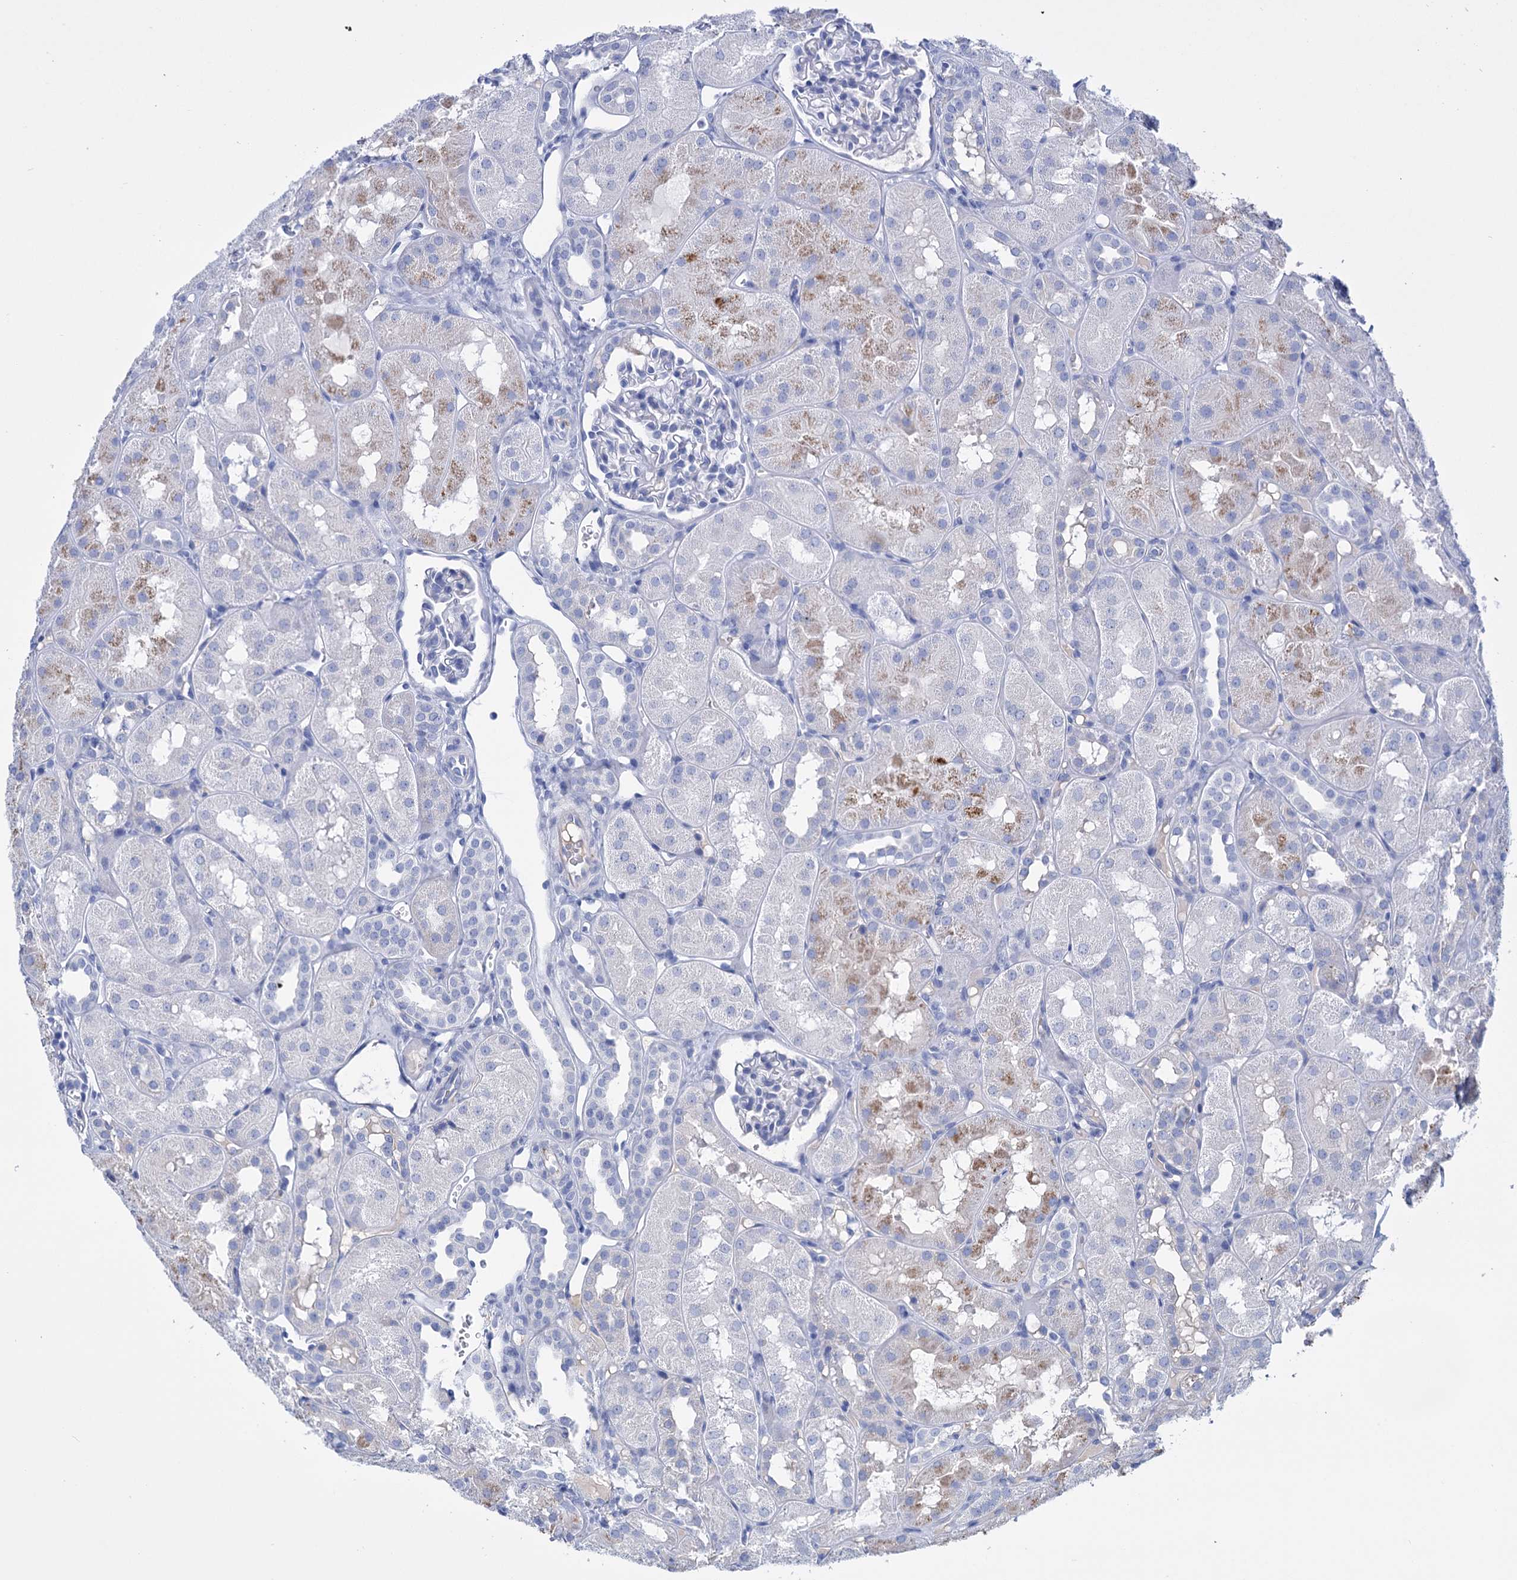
{"staining": {"intensity": "negative", "quantity": "none", "location": "none"}, "tissue": "kidney", "cell_type": "Cells in glomeruli", "image_type": "normal", "snomed": [{"axis": "morphology", "description": "Normal tissue, NOS"}, {"axis": "topography", "description": "Kidney"}, {"axis": "topography", "description": "Urinary bladder"}], "caption": "Kidney stained for a protein using immunohistochemistry shows no staining cells in glomeruli.", "gene": "FBXW12", "patient": {"sex": "male", "age": 16}}